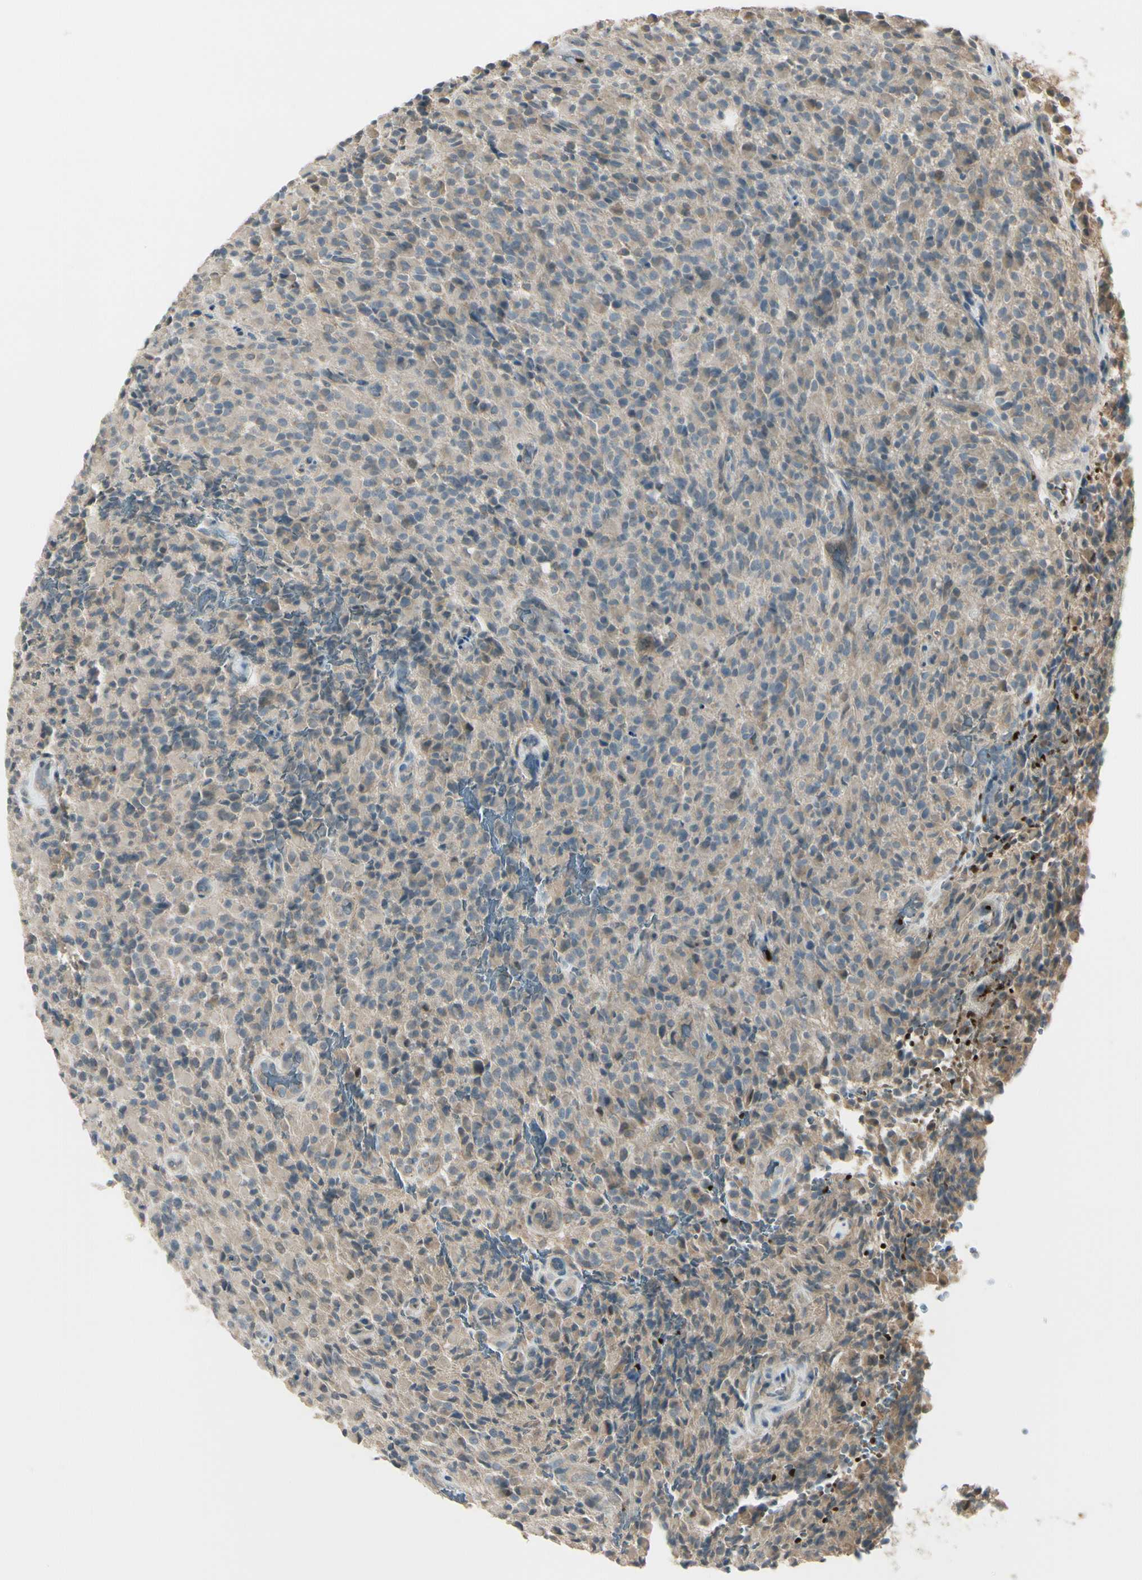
{"staining": {"intensity": "weak", "quantity": "<25%", "location": "cytoplasmic/membranous"}, "tissue": "glioma", "cell_type": "Tumor cells", "image_type": "cancer", "snomed": [{"axis": "morphology", "description": "Glioma, malignant, High grade"}, {"axis": "topography", "description": "Brain"}], "caption": "Protein analysis of malignant high-grade glioma reveals no significant expression in tumor cells. The staining was performed using DAB to visualize the protein expression in brown, while the nuclei were stained in blue with hematoxylin (Magnification: 20x).", "gene": "PPP3CB", "patient": {"sex": "male", "age": 71}}